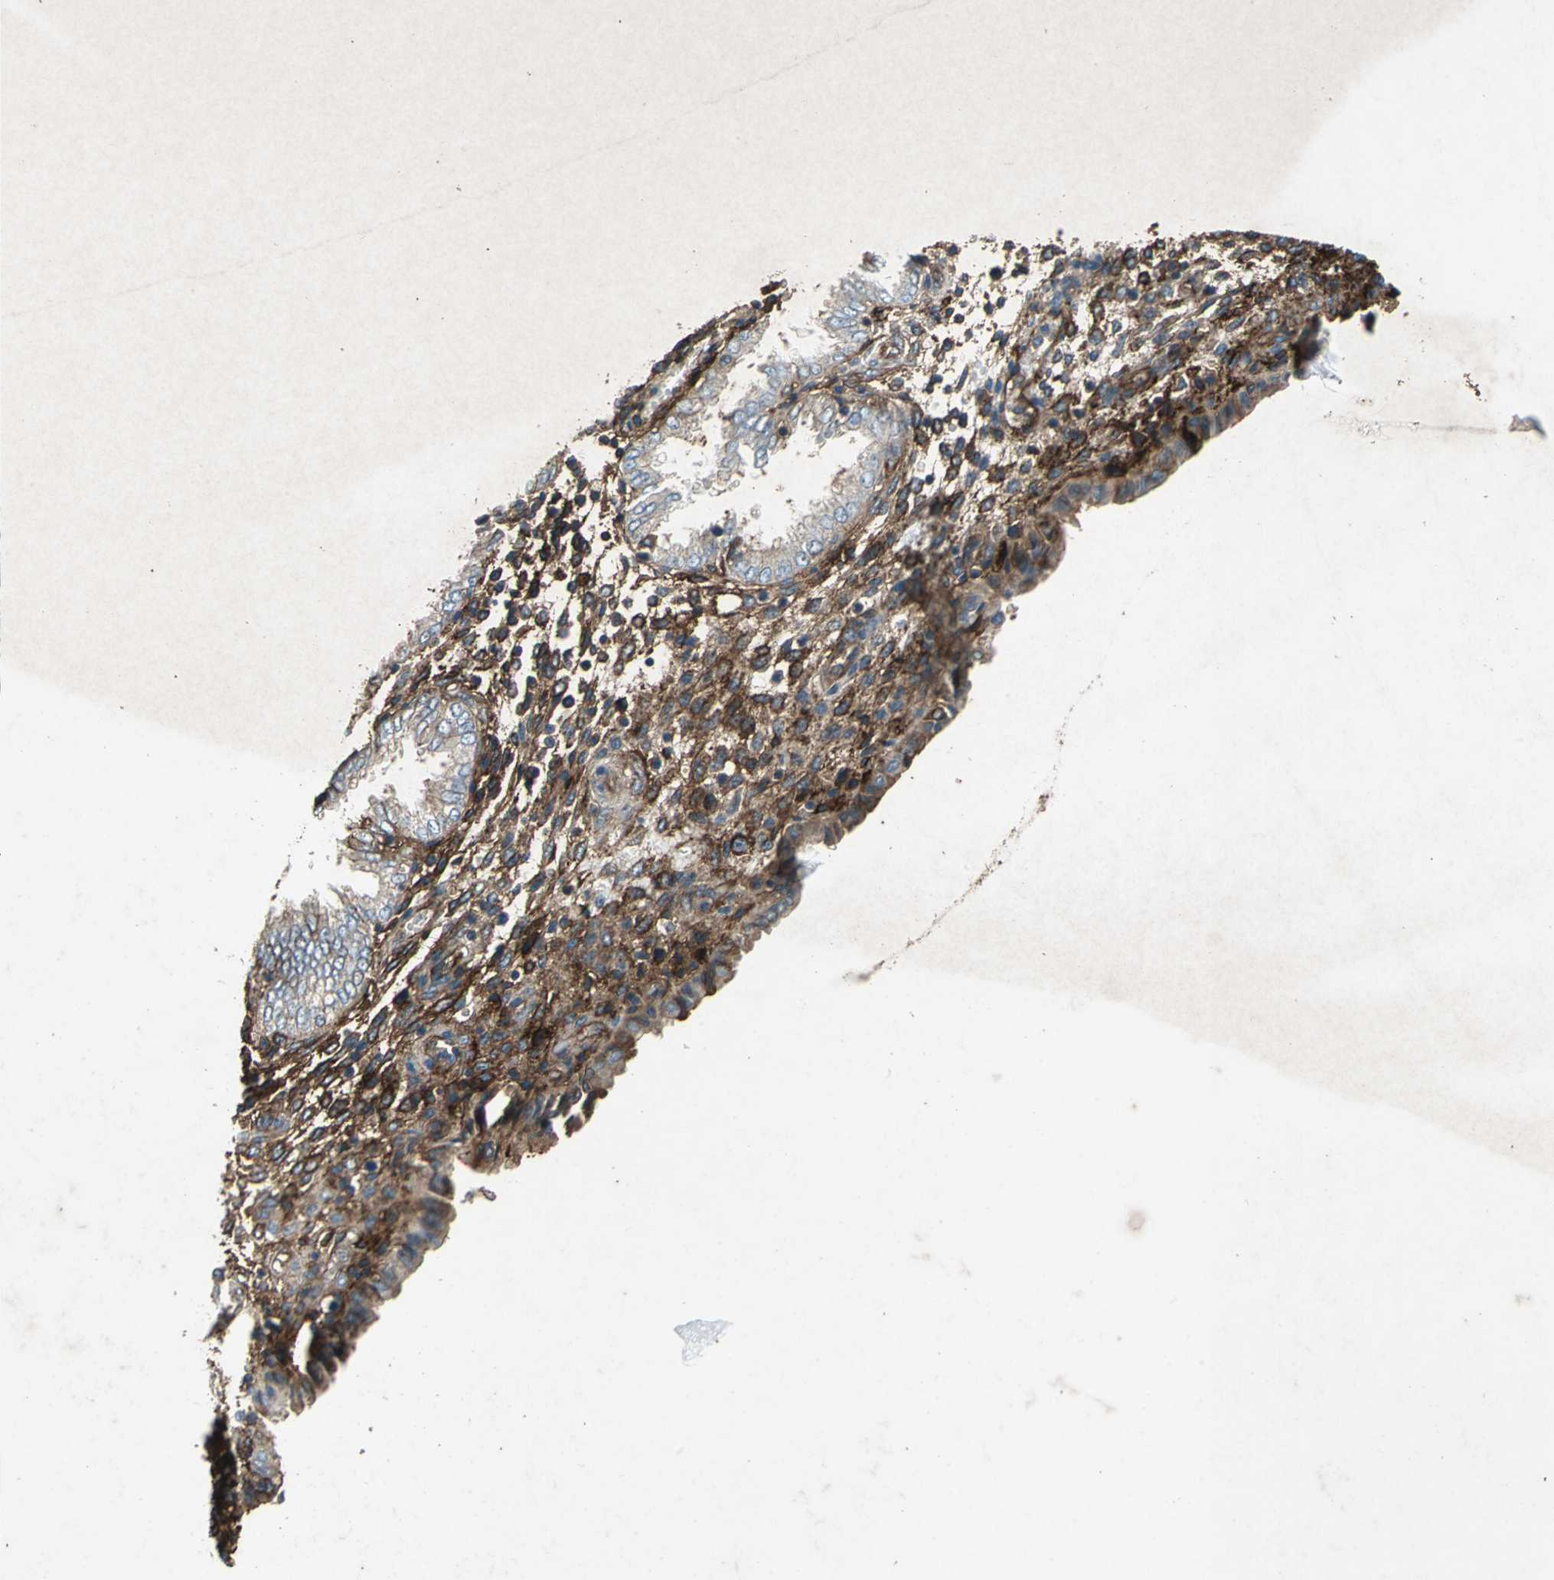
{"staining": {"intensity": "weak", "quantity": "<25%", "location": "cytoplasmic/membranous"}, "tissue": "endometrium", "cell_type": "Cells in endometrial stroma", "image_type": "normal", "snomed": [{"axis": "morphology", "description": "Normal tissue, NOS"}, {"axis": "topography", "description": "Endometrium"}], "caption": "Immunohistochemistry (IHC) micrograph of benign endometrium stained for a protein (brown), which shows no positivity in cells in endometrial stroma.", "gene": "CCR6", "patient": {"sex": "female", "age": 33}}